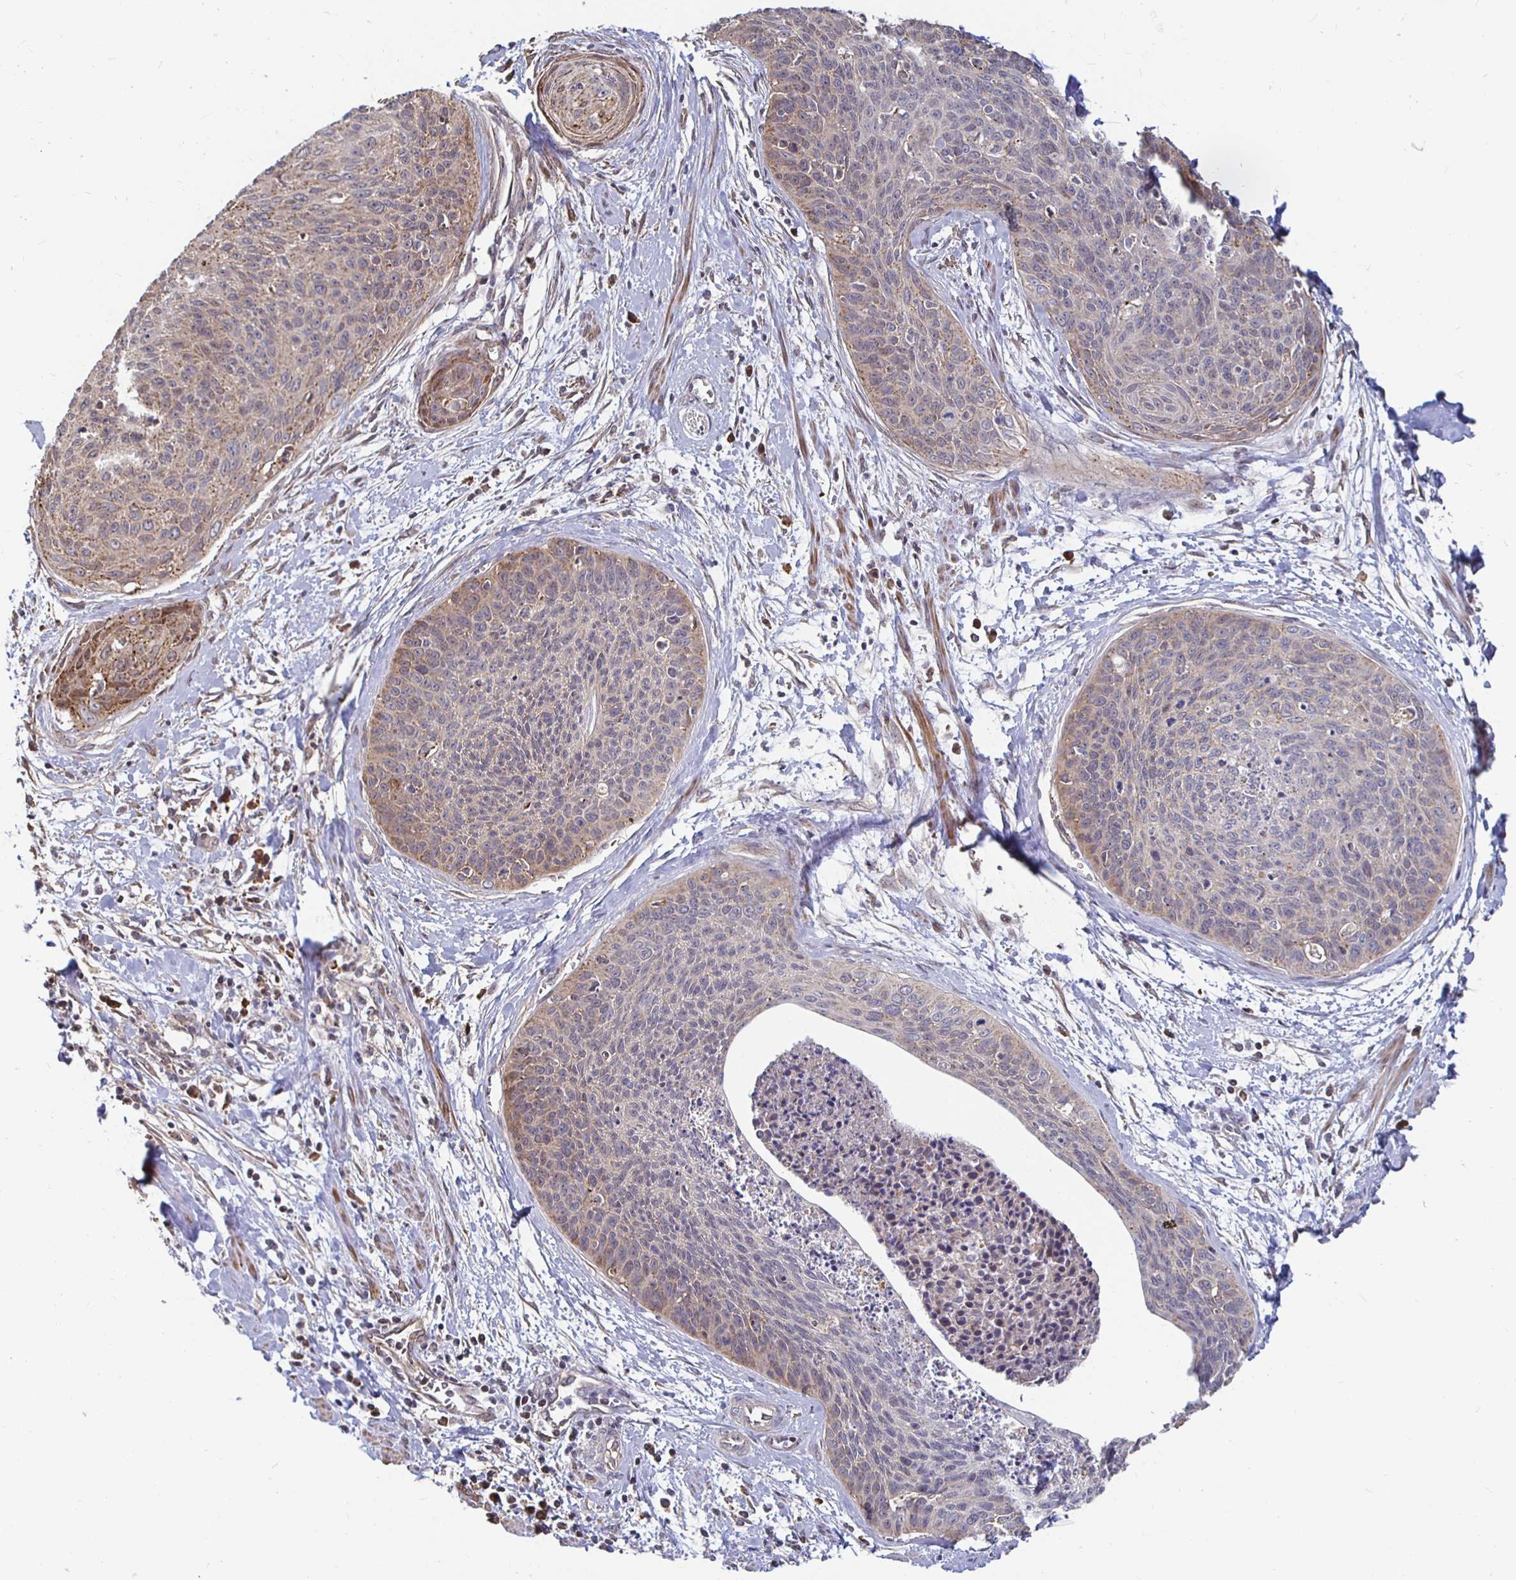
{"staining": {"intensity": "weak", "quantity": "25%-75%", "location": "cytoplasmic/membranous"}, "tissue": "cervical cancer", "cell_type": "Tumor cells", "image_type": "cancer", "snomed": [{"axis": "morphology", "description": "Squamous cell carcinoma, NOS"}, {"axis": "topography", "description": "Cervix"}], "caption": "Human cervical cancer (squamous cell carcinoma) stained with a protein marker shows weak staining in tumor cells.", "gene": "CAPN11", "patient": {"sex": "female", "age": 55}}